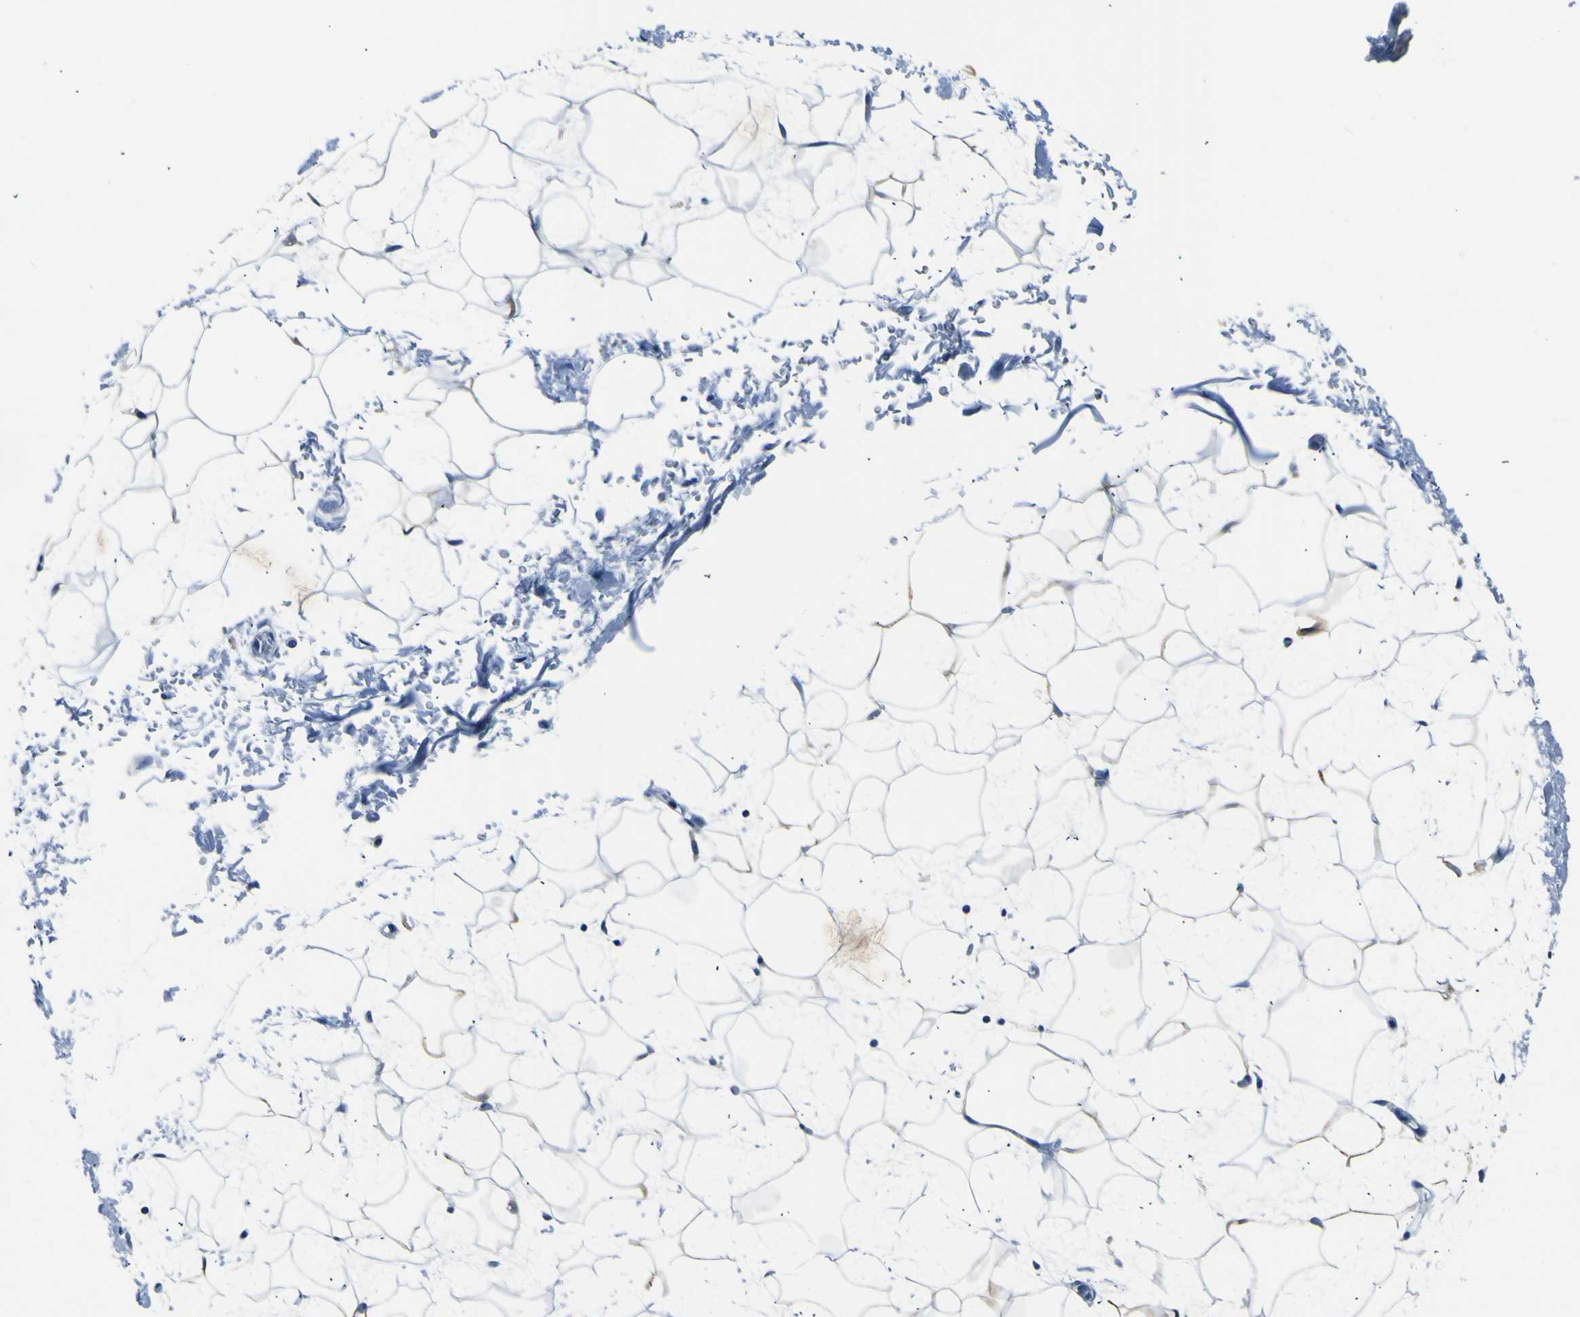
{"staining": {"intensity": "weak", "quantity": "25%-75%", "location": "cytoplasmic/membranous"}, "tissue": "adipose tissue", "cell_type": "Adipocytes", "image_type": "normal", "snomed": [{"axis": "morphology", "description": "Normal tissue, NOS"}, {"axis": "topography", "description": "Soft tissue"}], "caption": "Protein expression analysis of unremarkable human adipose tissue reveals weak cytoplasmic/membranous staining in about 25%-75% of adipocytes.", "gene": "ADGRA2", "patient": {"sex": "male", "age": 72}}